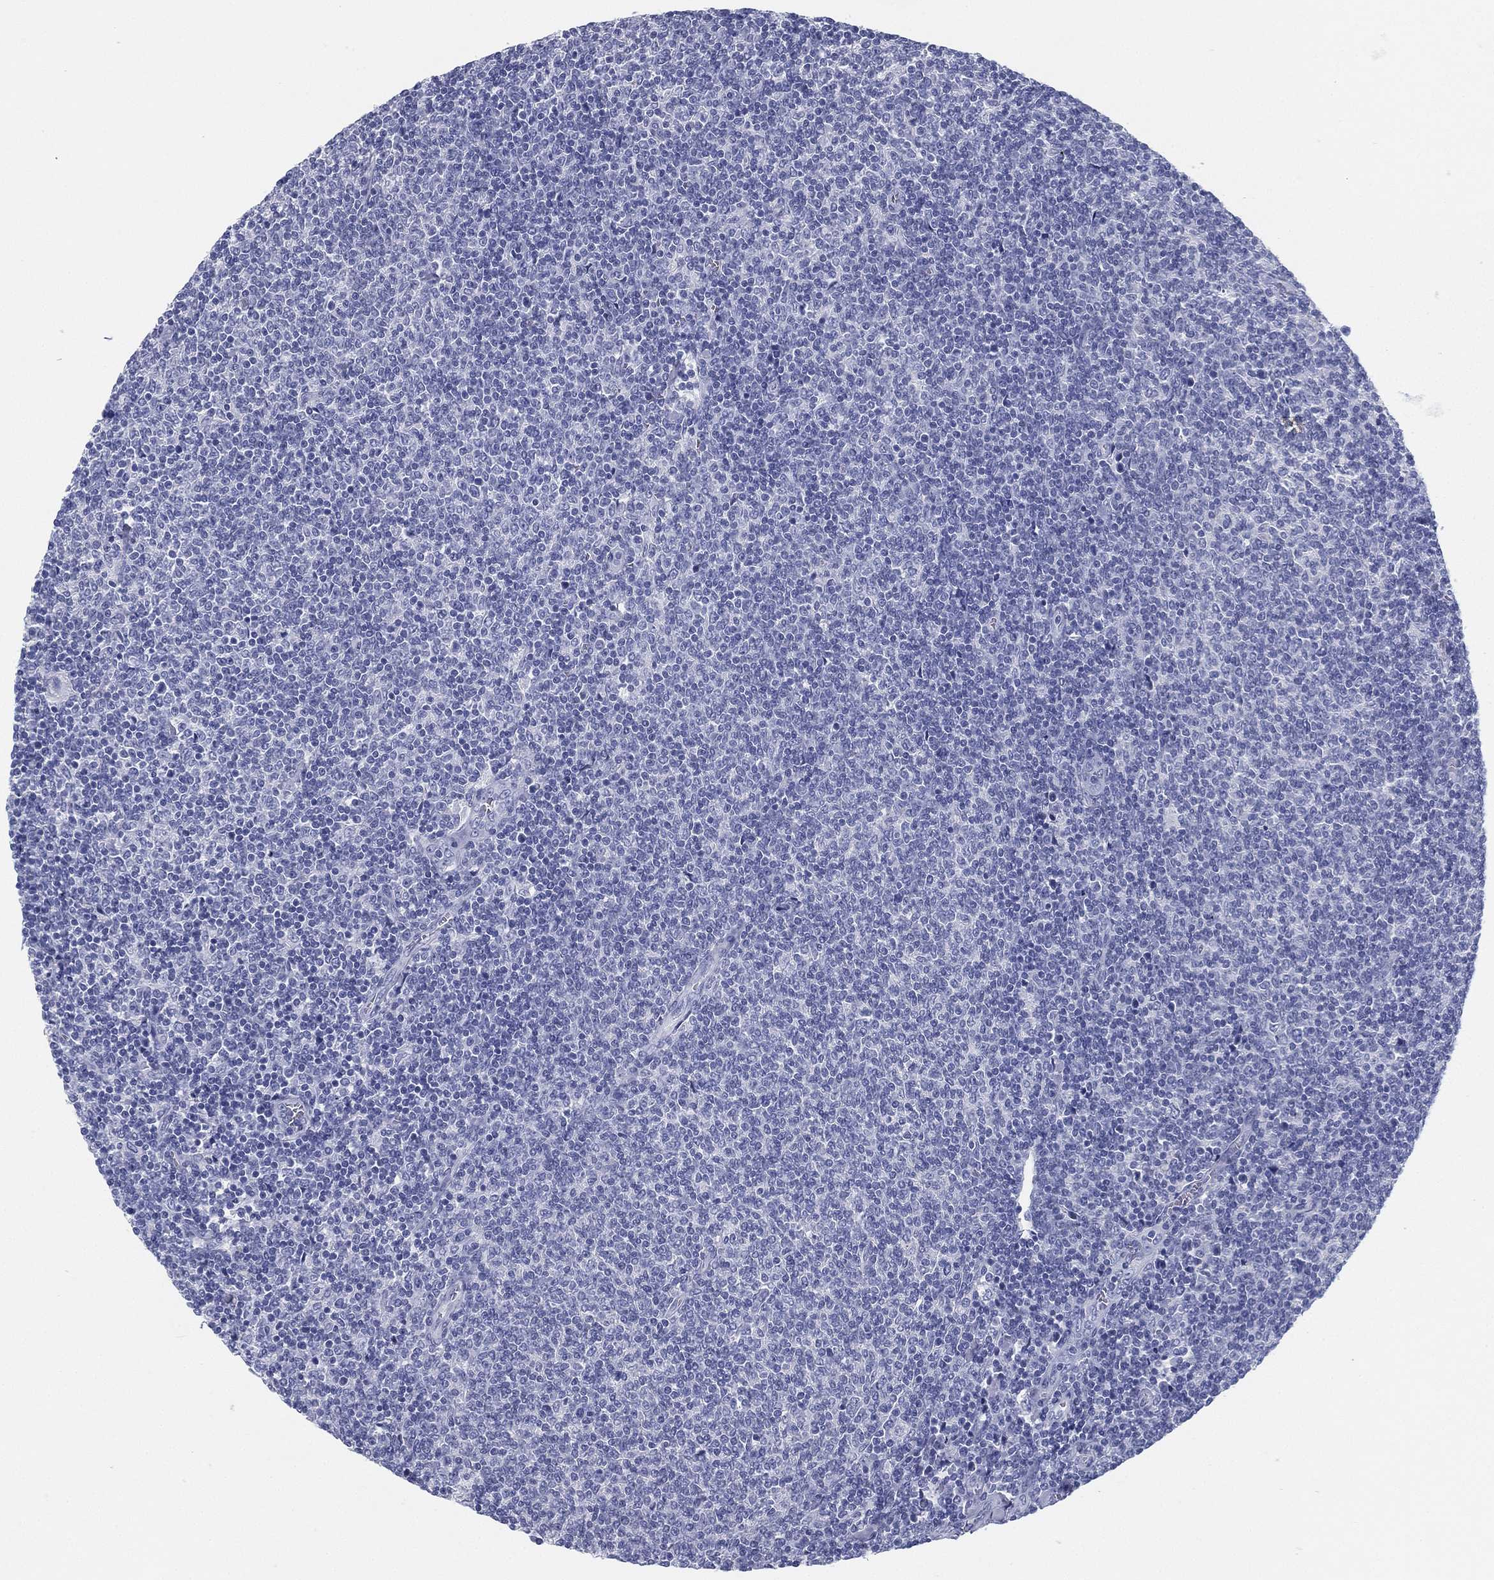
{"staining": {"intensity": "negative", "quantity": "none", "location": "none"}, "tissue": "lymphoma", "cell_type": "Tumor cells", "image_type": "cancer", "snomed": [{"axis": "morphology", "description": "Malignant lymphoma, non-Hodgkin's type, Low grade"}, {"axis": "topography", "description": "Lymph node"}], "caption": "This is a photomicrograph of IHC staining of low-grade malignant lymphoma, non-Hodgkin's type, which shows no expression in tumor cells.", "gene": "TMEM252", "patient": {"sex": "male", "age": 52}}